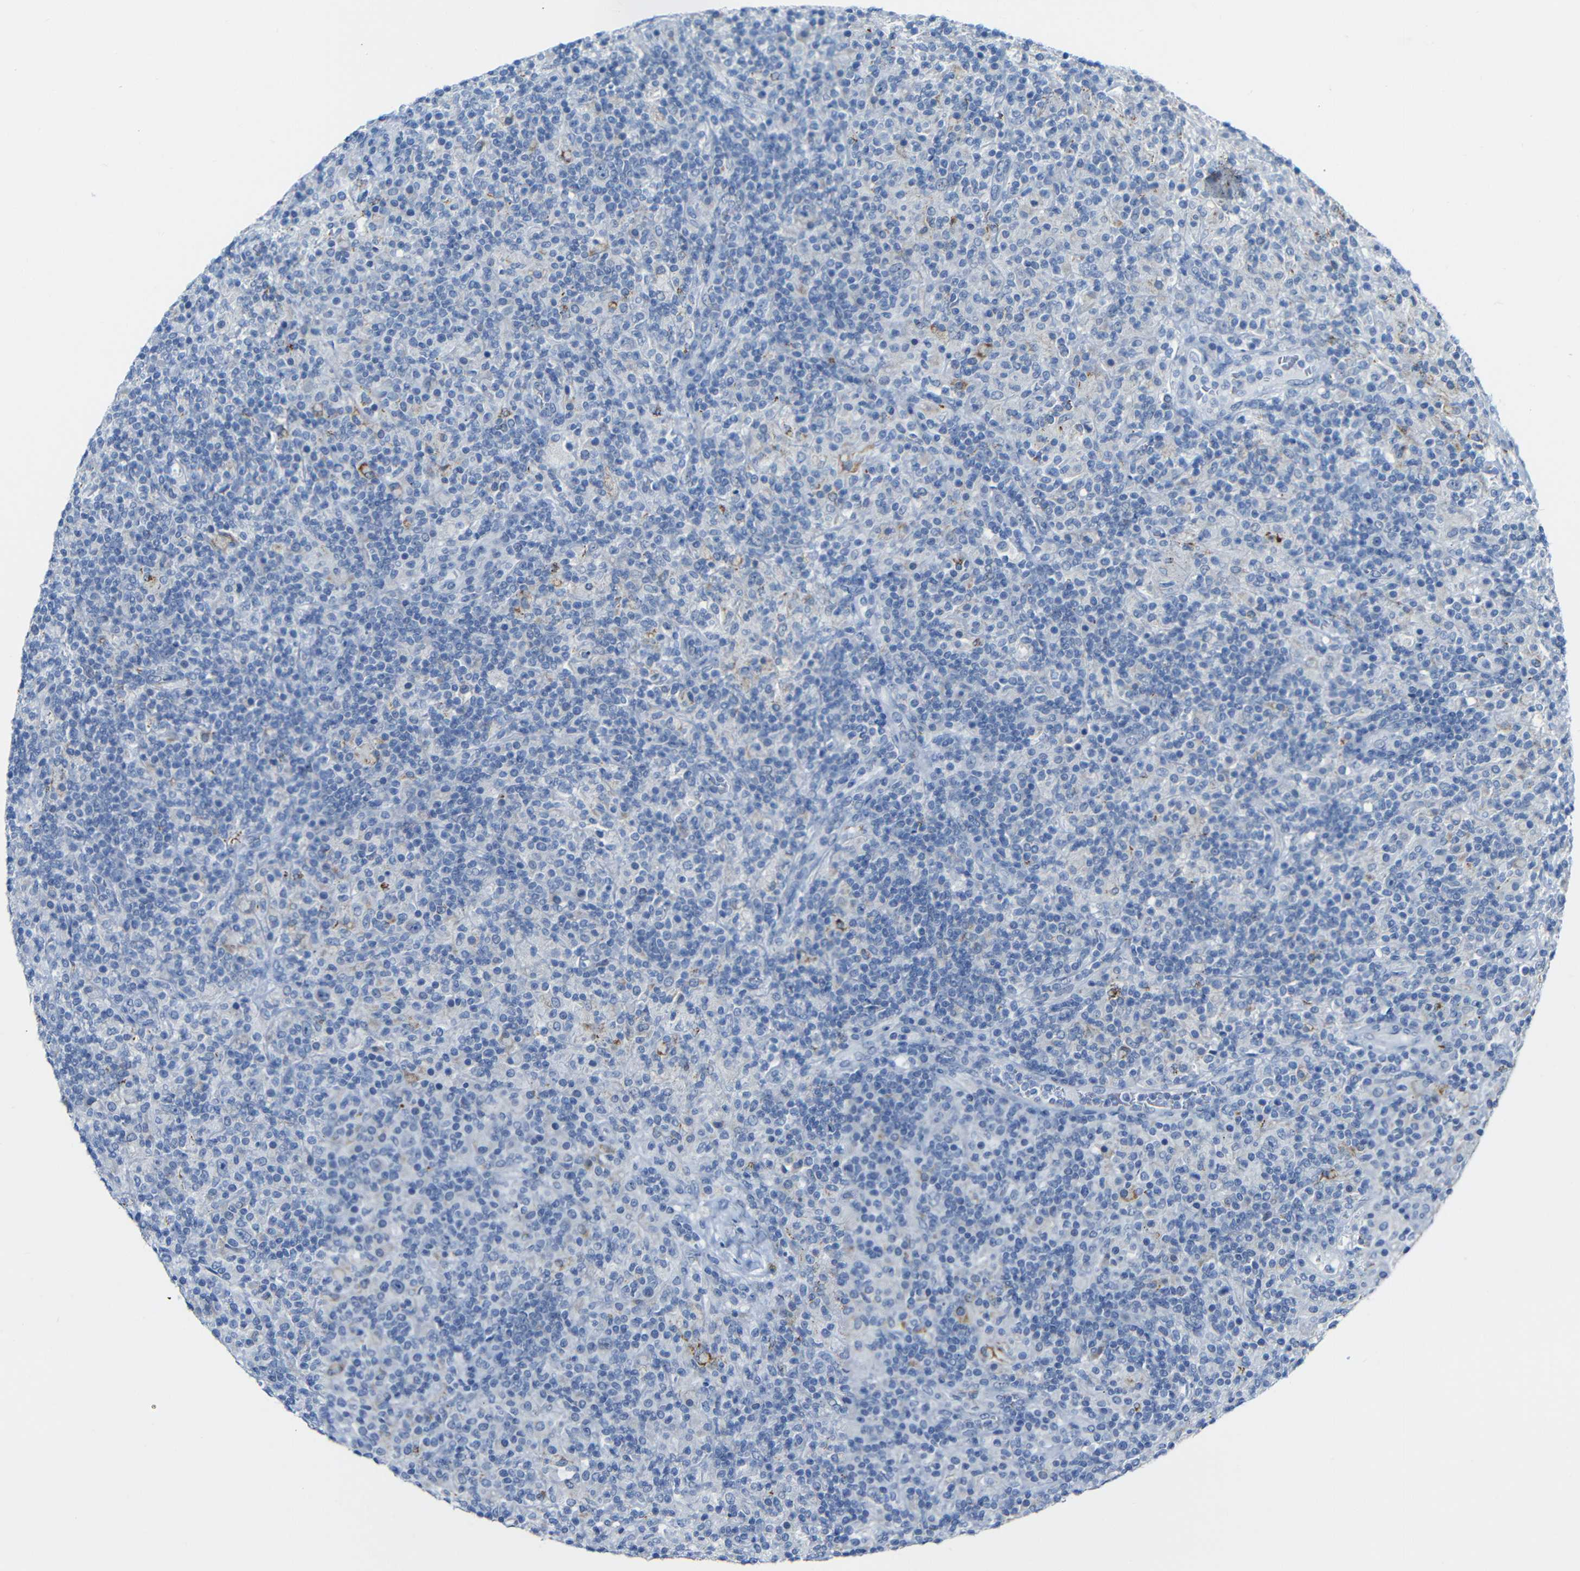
{"staining": {"intensity": "negative", "quantity": "none", "location": "none"}, "tissue": "lymphoma", "cell_type": "Tumor cells", "image_type": "cancer", "snomed": [{"axis": "morphology", "description": "Hodgkin's disease, NOS"}, {"axis": "topography", "description": "Lymph node"}], "caption": "IHC of lymphoma displays no positivity in tumor cells.", "gene": "C15orf48", "patient": {"sex": "male", "age": 70}}